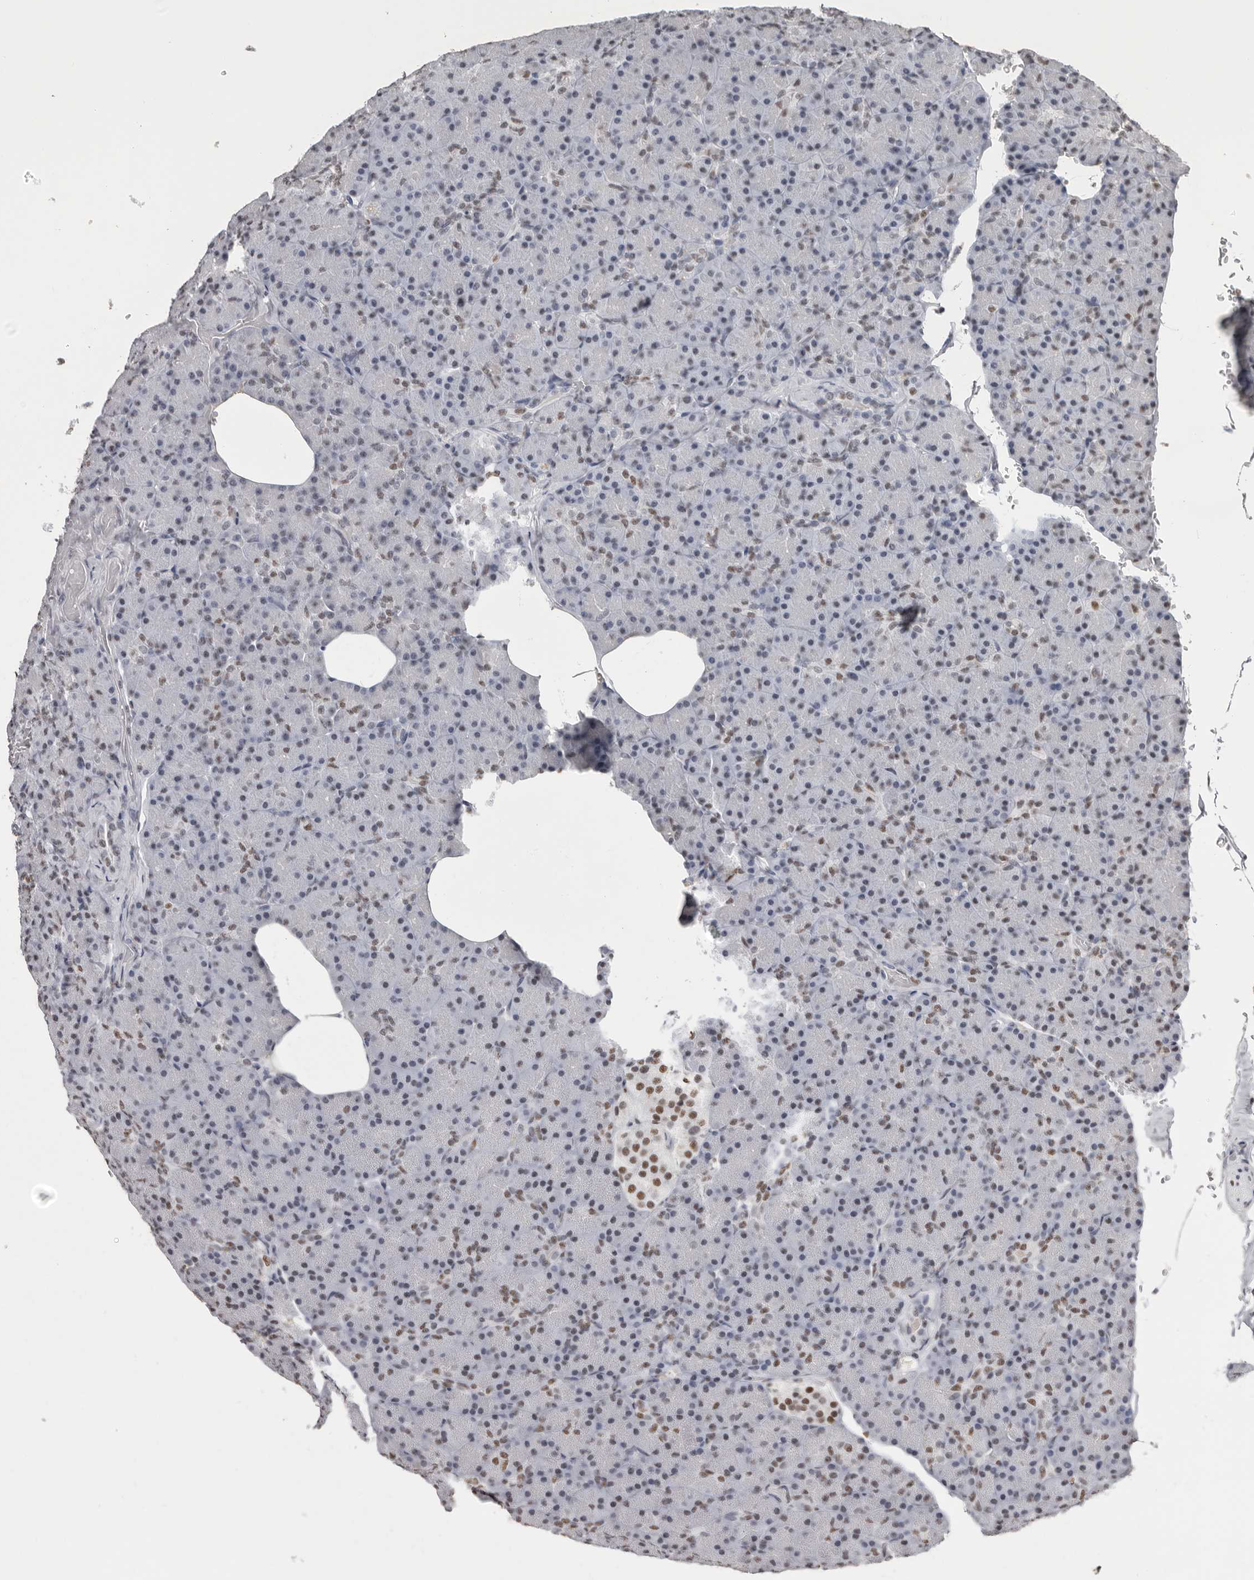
{"staining": {"intensity": "weak", "quantity": "<25%", "location": "nuclear"}, "tissue": "pancreas", "cell_type": "Exocrine glandular cells", "image_type": "normal", "snomed": [{"axis": "morphology", "description": "Normal tissue, NOS"}, {"axis": "topography", "description": "Pancreas"}], "caption": "A micrograph of human pancreas is negative for staining in exocrine glandular cells. (DAB immunohistochemistry with hematoxylin counter stain).", "gene": "SCAF4", "patient": {"sex": "female", "age": 43}}